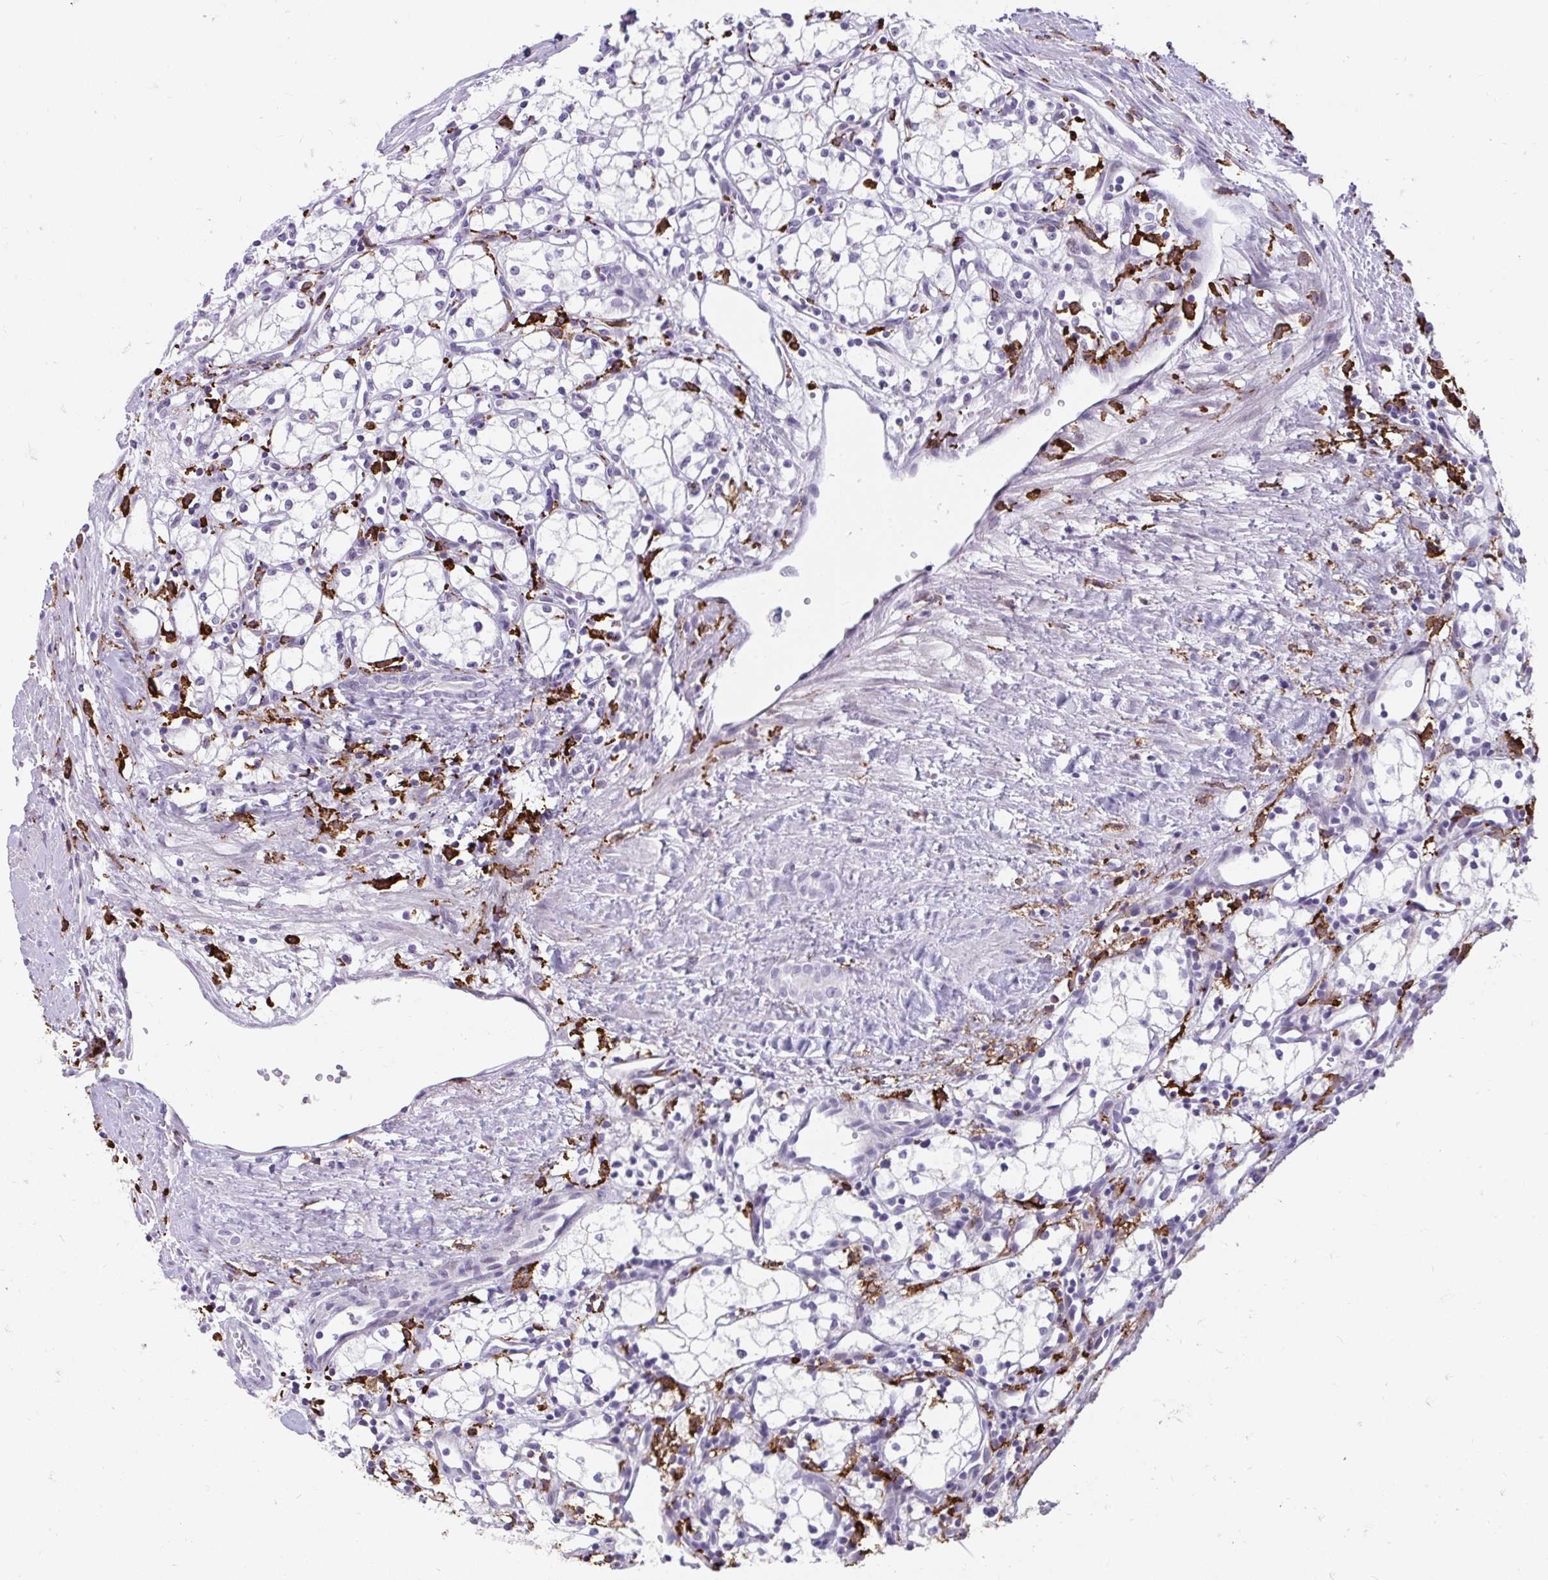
{"staining": {"intensity": "negative", "quantity": "none", "location": "none"}, "tissue": "renal cancer", "cell_type": "Tumor cells", "image_type": "cancer", "snomed": [{"axis": "morphology", "description": "Adenocarcinoma, NOS"}, {"axis": "topography", "description": "Kidney"}], "caption": "This is a photomicrograph of IHC staining of renal cancer, which shows no expression in tumor cells.", "gene": "CD163", "patient": {"sex": "male", "age": 59}}